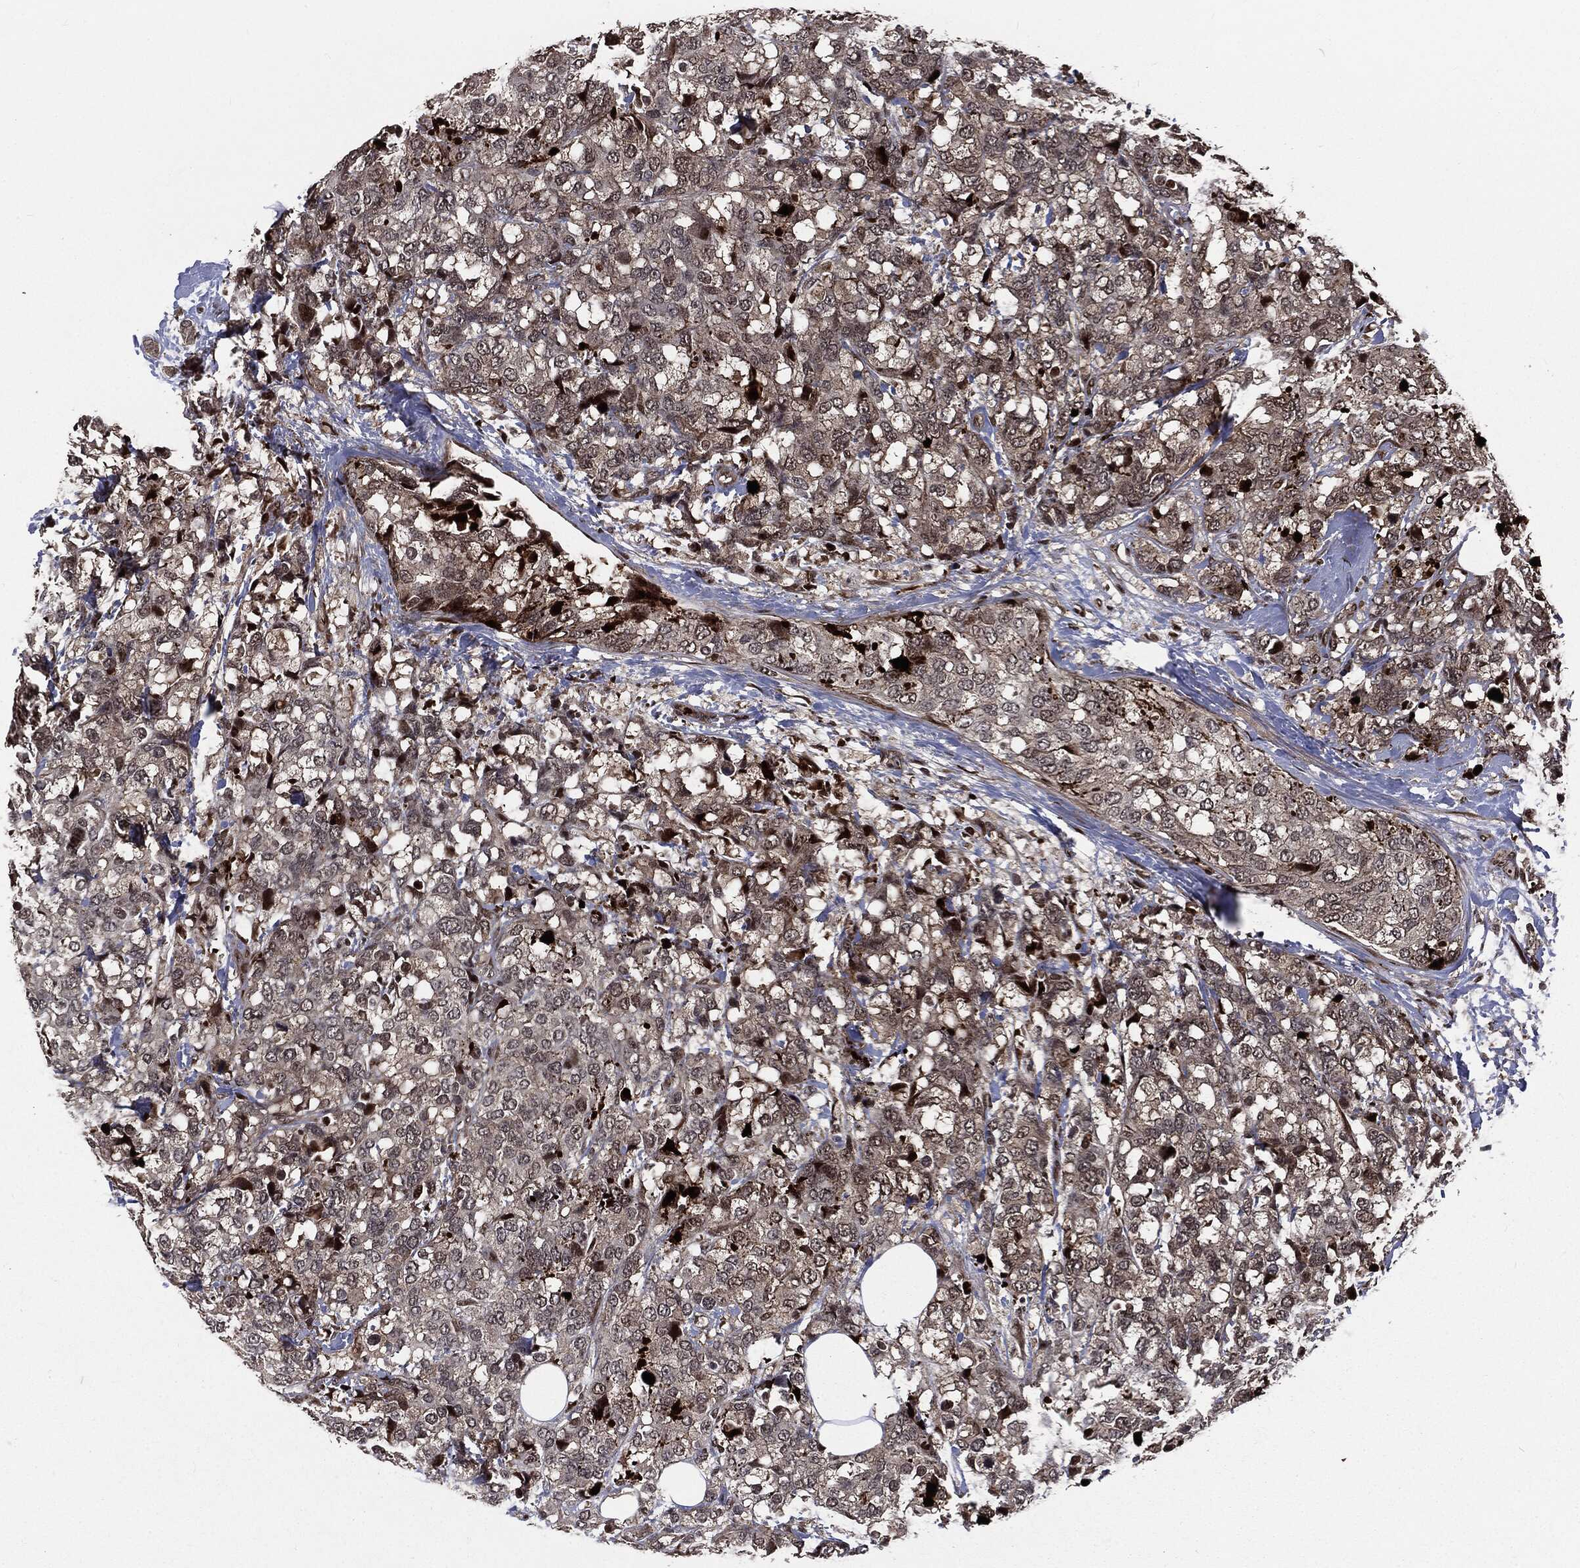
{"staining": {"intensity": "negative", "quantity": "none", "location": "none"}, "tissue": "breast cancer", "cell_type": "Tumor cells", "image_type": "cancer", "snomed": [{"axis": "morphology", "description": "Lobular carcinoma"}, {"axis": "topography", "description": "Breast"}], "caption": "This is an immunohistochemistry histopathology image of human breast cancer. There is no positivity in tumor cells.", "gene": "SMAD4", "patient": {"sex": "female", "age": 59}}